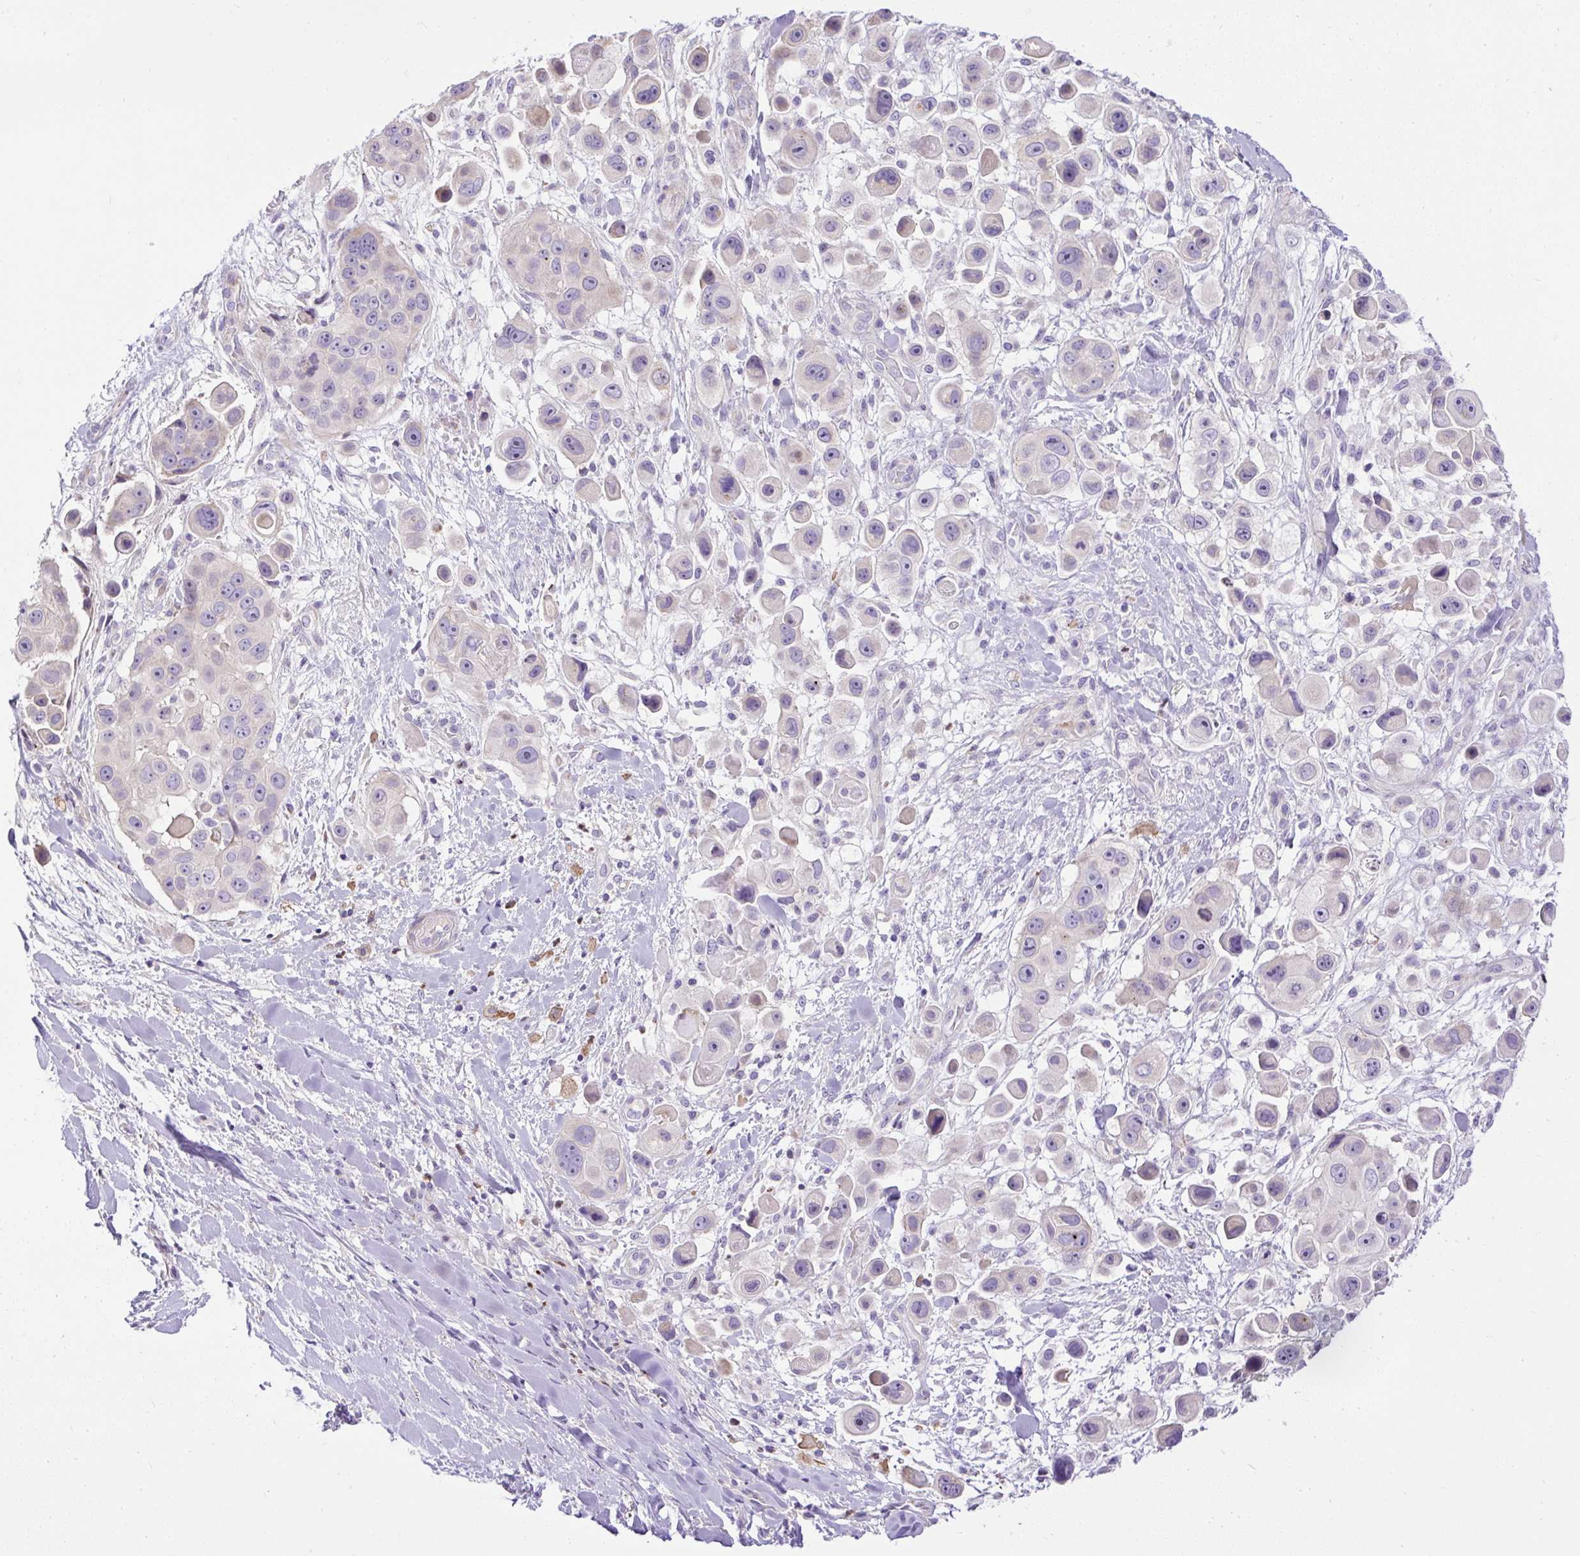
{"staining": {"intensity": "negative", "quantity": "none", "location": "none"}, "tissue": "skin cancer", "cell_type": "Tumor cells", "image_type": "cancer", "snomed": [{"axis": "morphology", "description": "Squamous cell carcinoma, NOS"}, {"axis": "topography", "description": "Skin"}], "caption": "A micrograph of human skin cancer (squamous cell carcinoma) is negative for staining in tumor cells.", "gene": "CFAP47", "patient": {"sex": "male", "age": 67}}